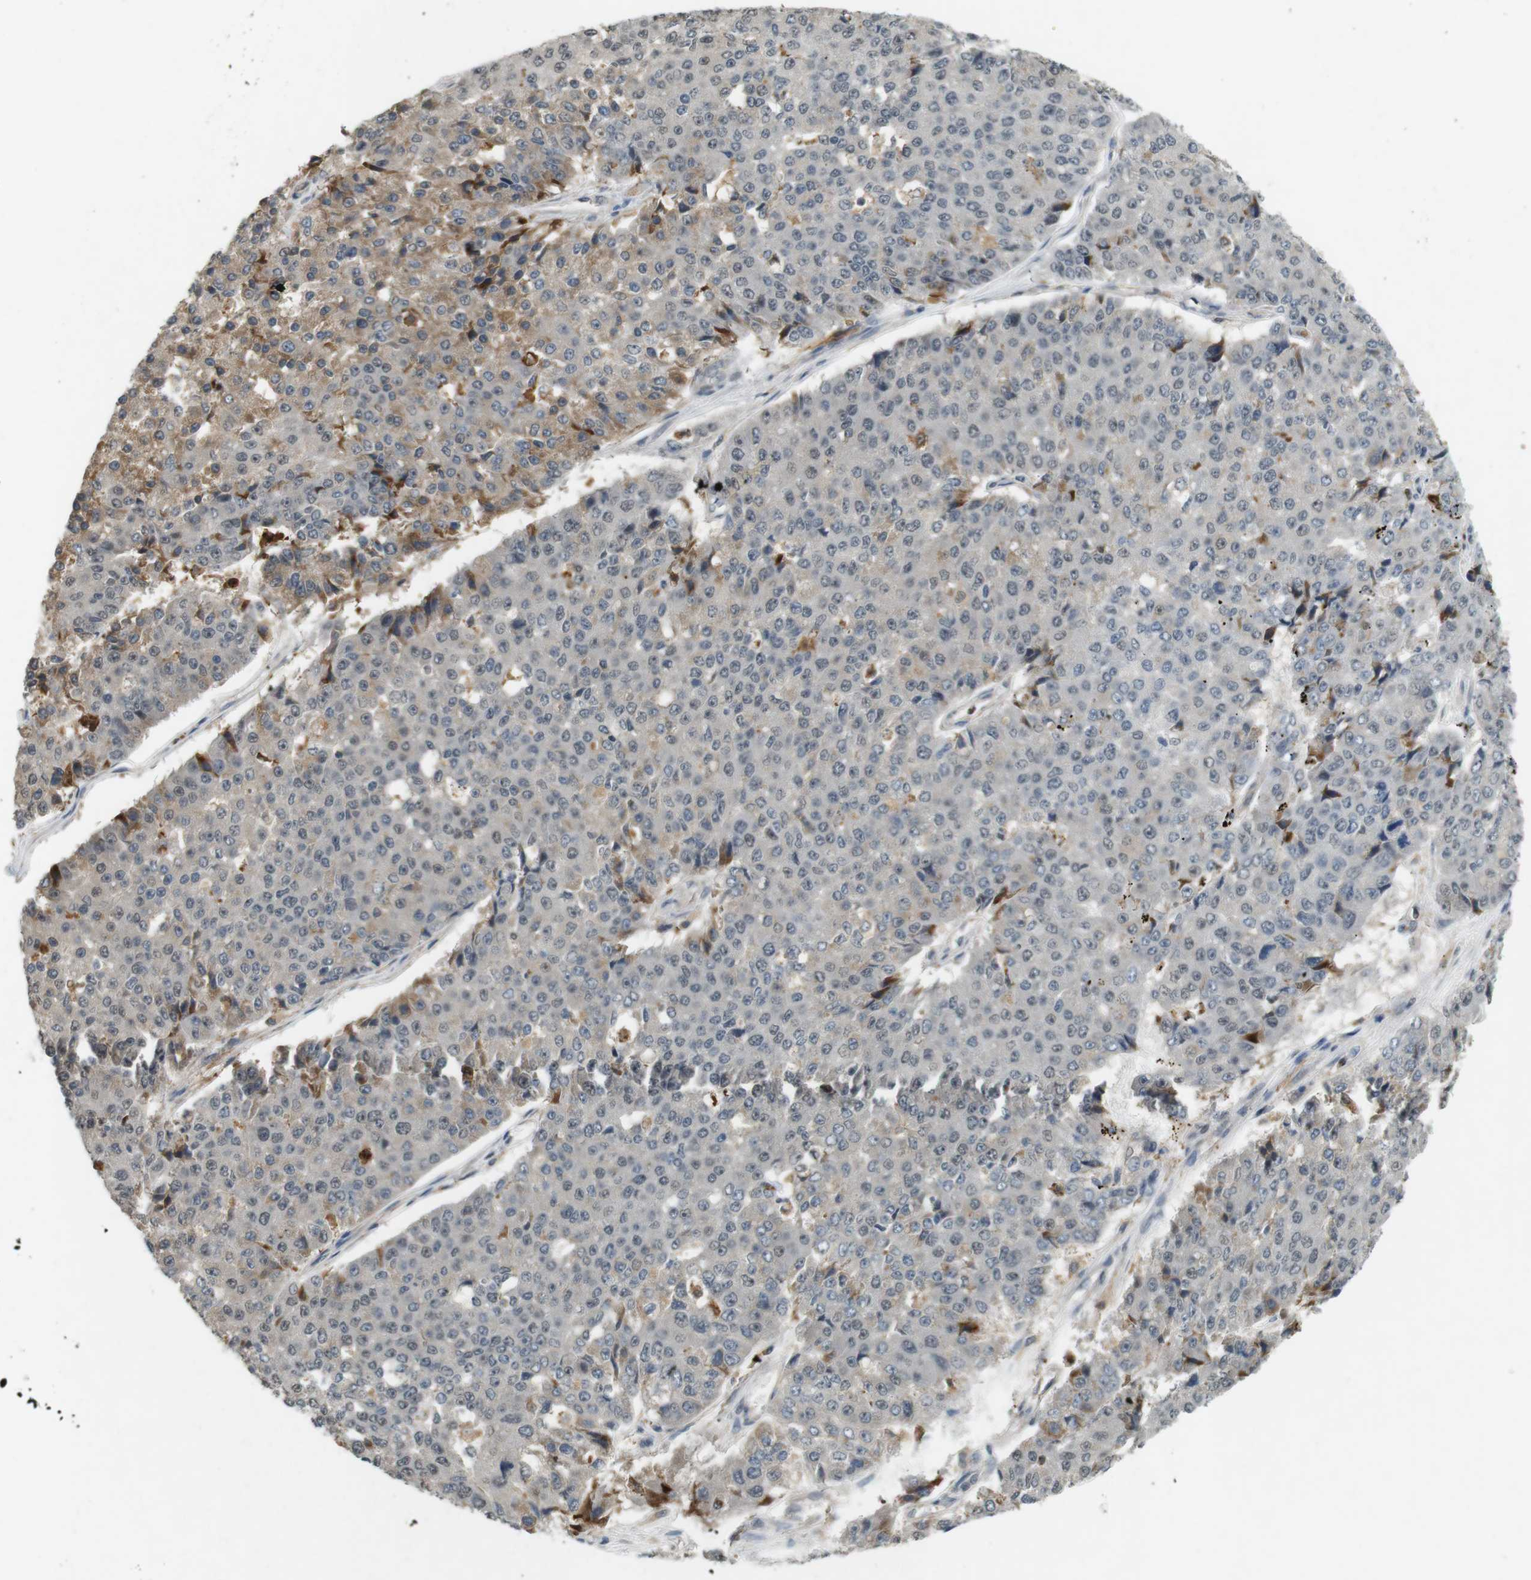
{"staining": {"intensity": "moderate", "quantity": "<25%", "location": "cytoplasmic/membranous"}, "tissue": "pancreatic cancer", "cell_type": "Tumor cells", "image_type": "cancer", "snomed": [{"axis": "morphology", "description": "Adenocarcinoma, NOS"}, {"axis": "topography", "description": "Pancreas"}], "caption": "This is a photomicrograph of IHC staining of pancreatic cancer, which shows moderate staining in the cytoplasmic/membranous of tumor cells.", "gene": "CDK14", "patient": {"sex": "male", "age": 50}}